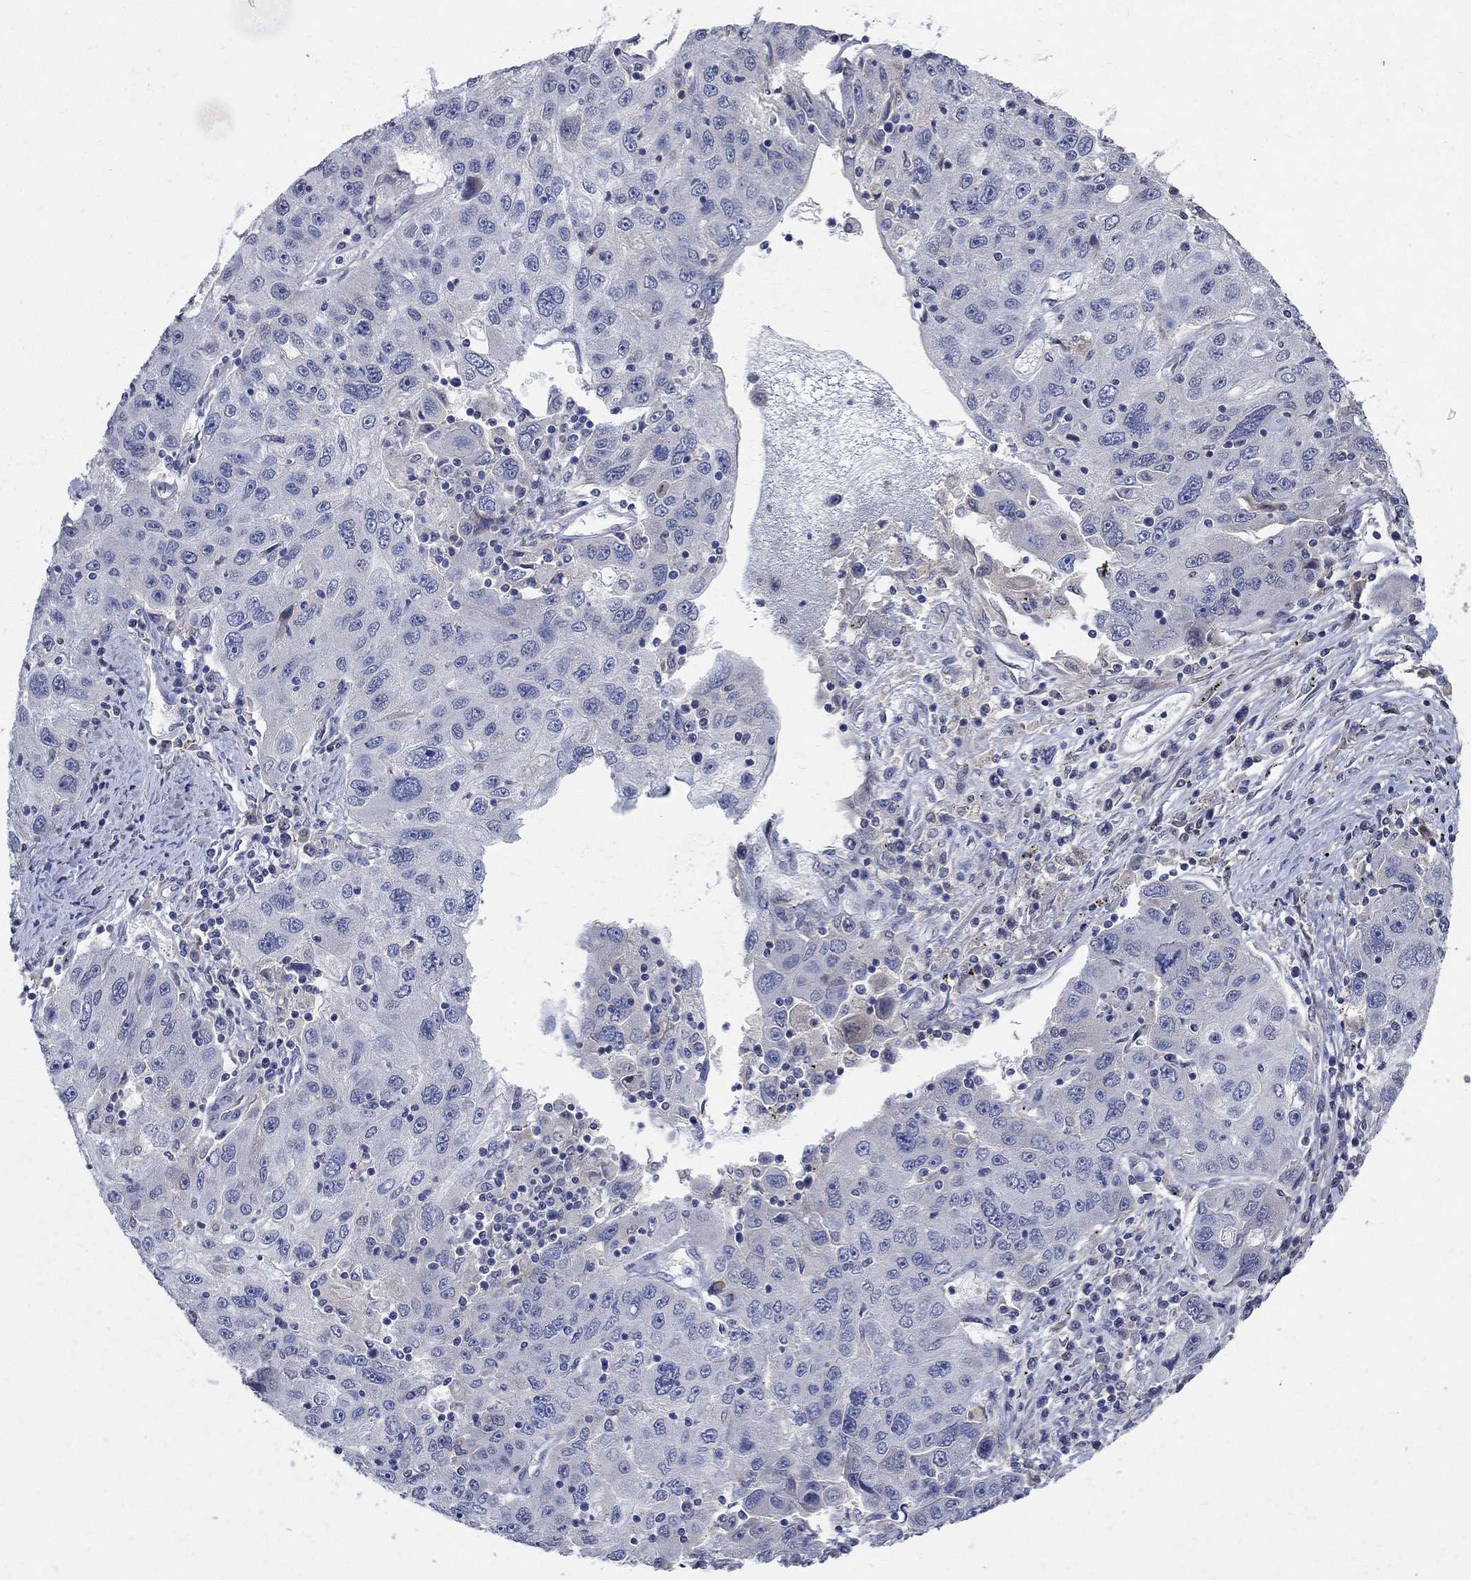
{"staining": {"intensity": "negative", "quantity": "none", "location": "none"}, "tissue": "stomach cancer", "cell_type": "Tumor cells", "image_type": "cancer", "snomed": [{"axis": "morphology", "description": "Adenocarcinoma, NOS"}, {"axis": "topography", "description": "Stomach"}], "caption": "This is a histopathology image of immunohistochemistry staining of adenocarcinoma (stomach), which shows no staining in tumor cells. (DAB immunohistochemistry with hematoxylin counter stain).", "gene": "TMEM169", "patient": {"sex": "male", "age": 56}}